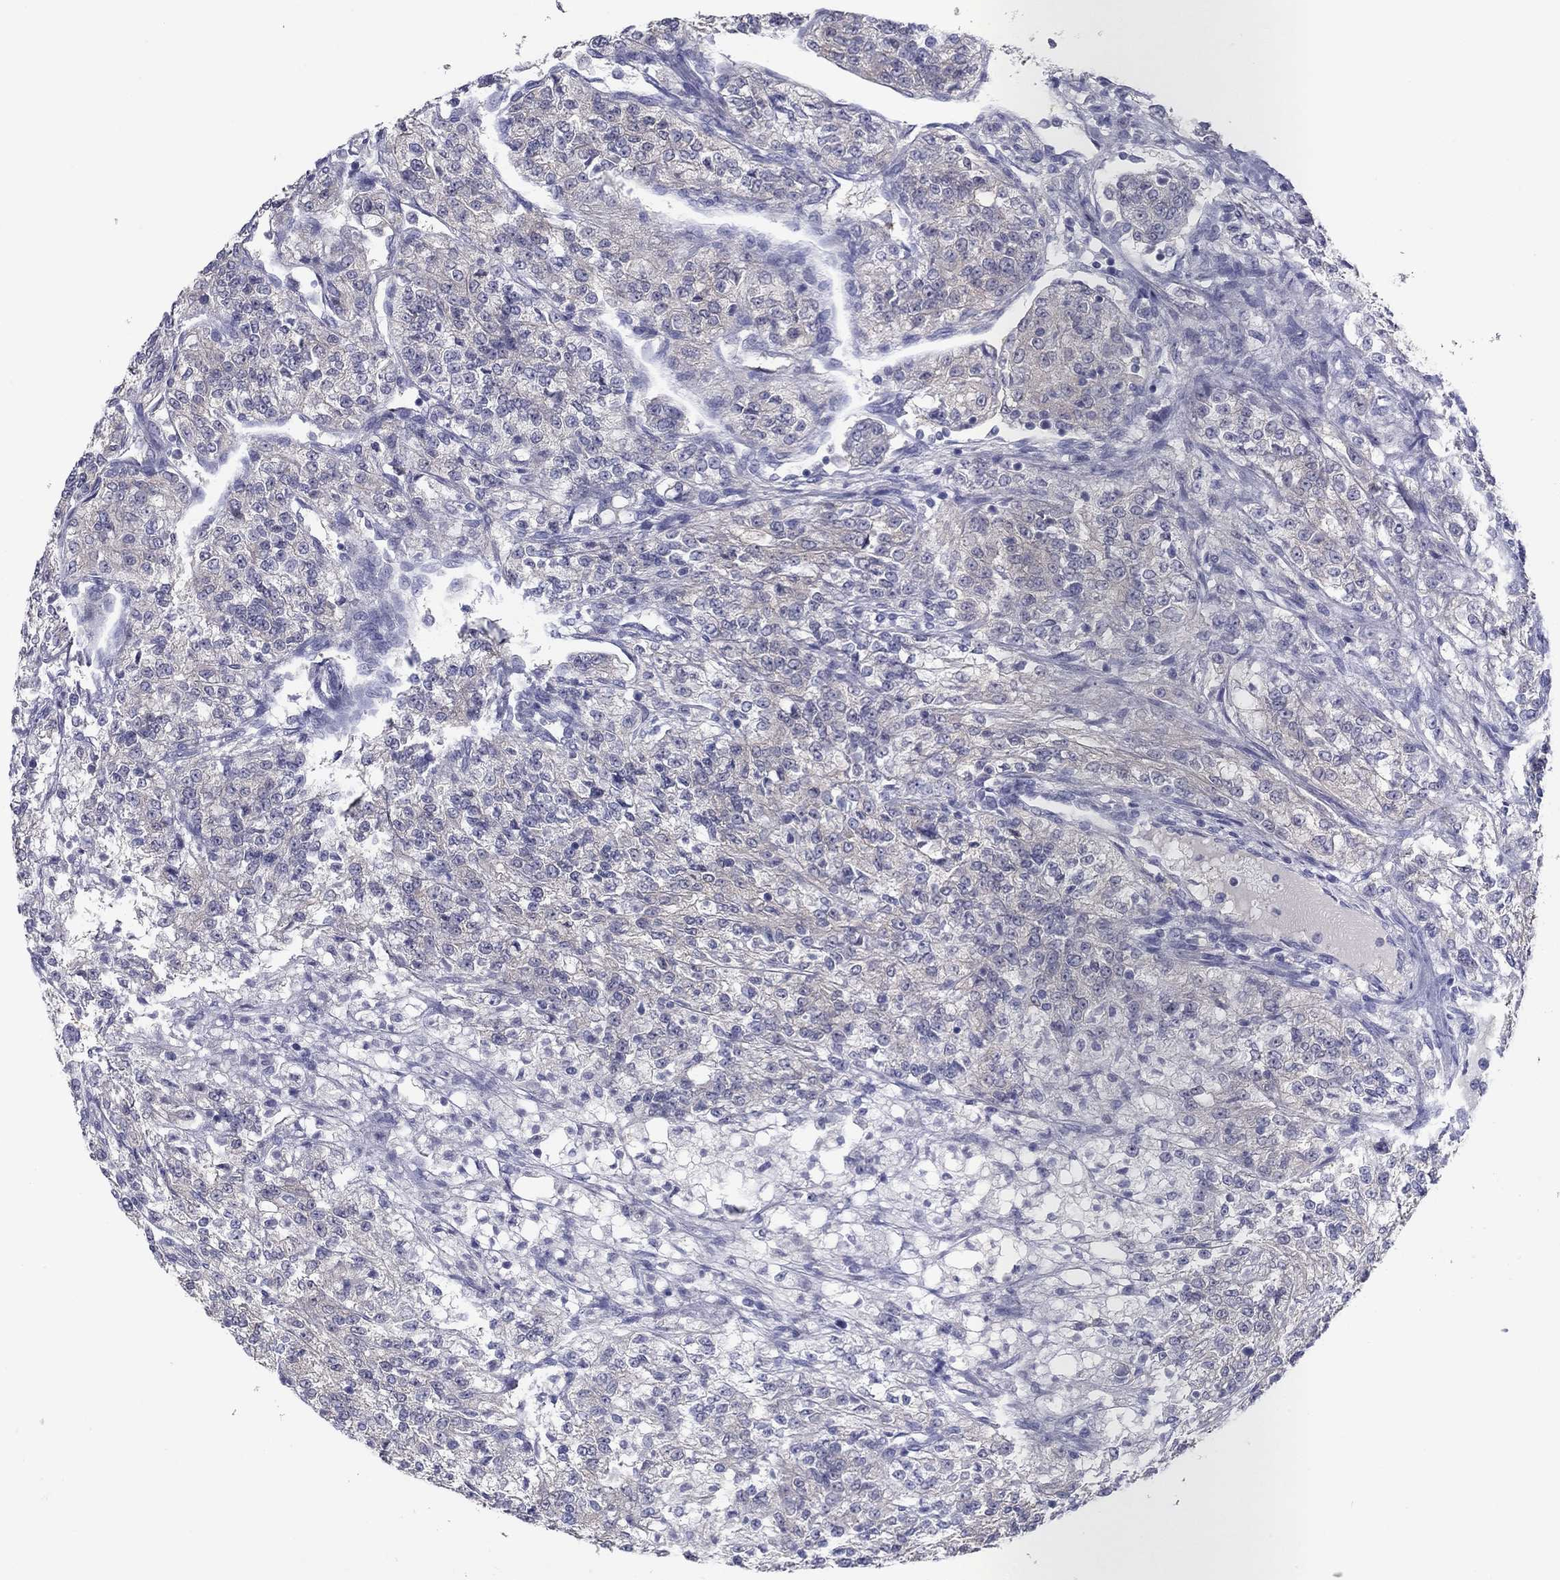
{"staining": {"intensity": "weak", "quantity": "25%-75%", "location": "cytoplasmic/membranous"}, "tissue": "renal cancer", "cell_type": "Tumor cells", "image_type": "cancer", "snomed": [{"axis": "morphology", "description": "Adenocarcinoma, NOS"}, {"axis": "topography", "description": "Kidney"}], "caption": "Renal cancer stained with a protein marker reveals weak staining in tumor cells.", "gene": "PLS1", "patient": {"sex": "female", "age": 63}}